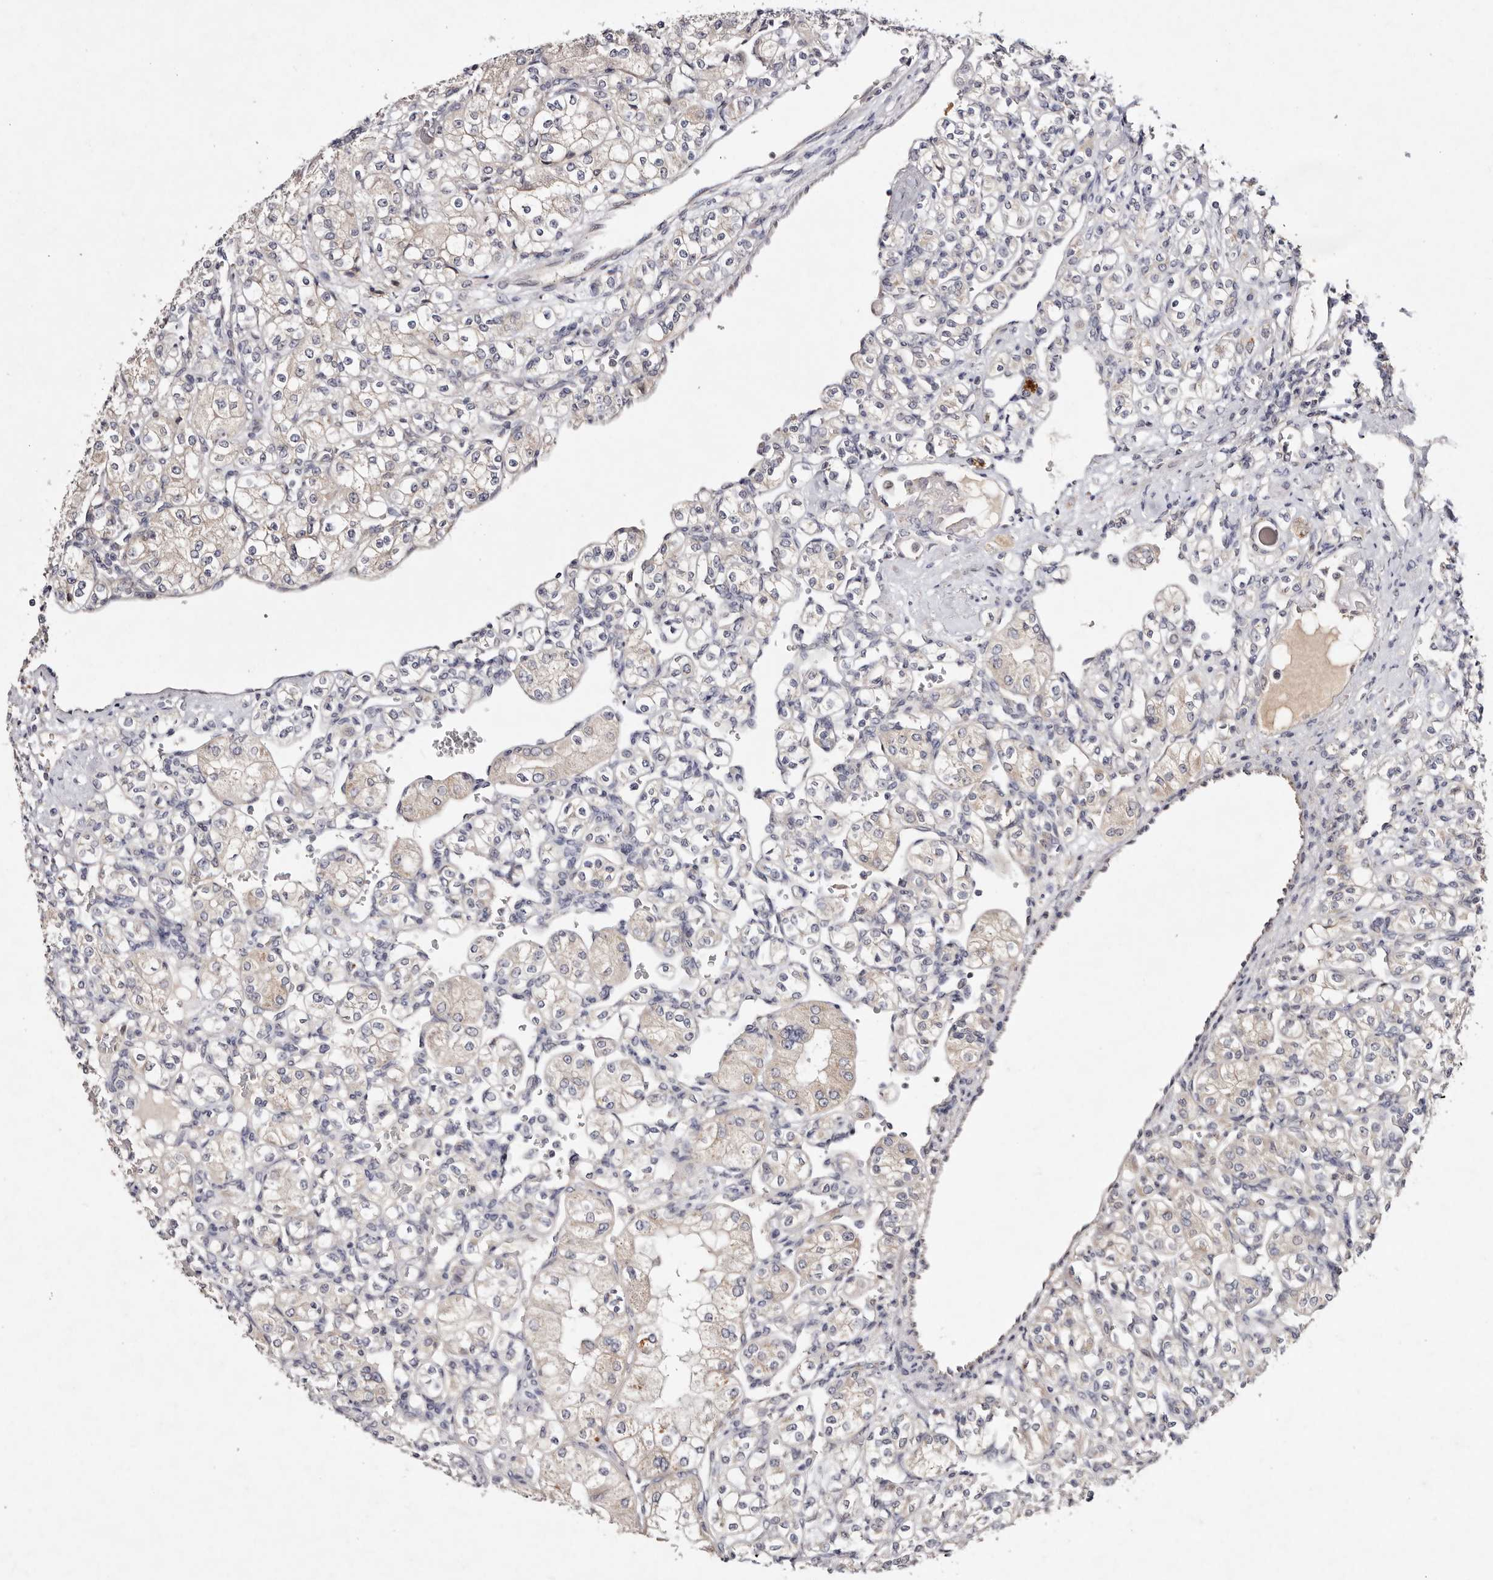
{"staining": {"intensity": "negative", "quantity": "none", "location": "none"}, "tissue": "renal cancer", "cell_type": "Tumor cells", "image_type": "cancer", "snomed": [{"axis": "morphology", "description": "Adenocarcinoma, NOS"}, {"axis": "topography", "description": "Kidney"}], "caption": "Immunohistochemical staining of human adenocarcinoma (renal) demonstrates no significant positivity in tumor cells.", "gene": "TSC2", "patient": {"sex": "male", "age": 77}}